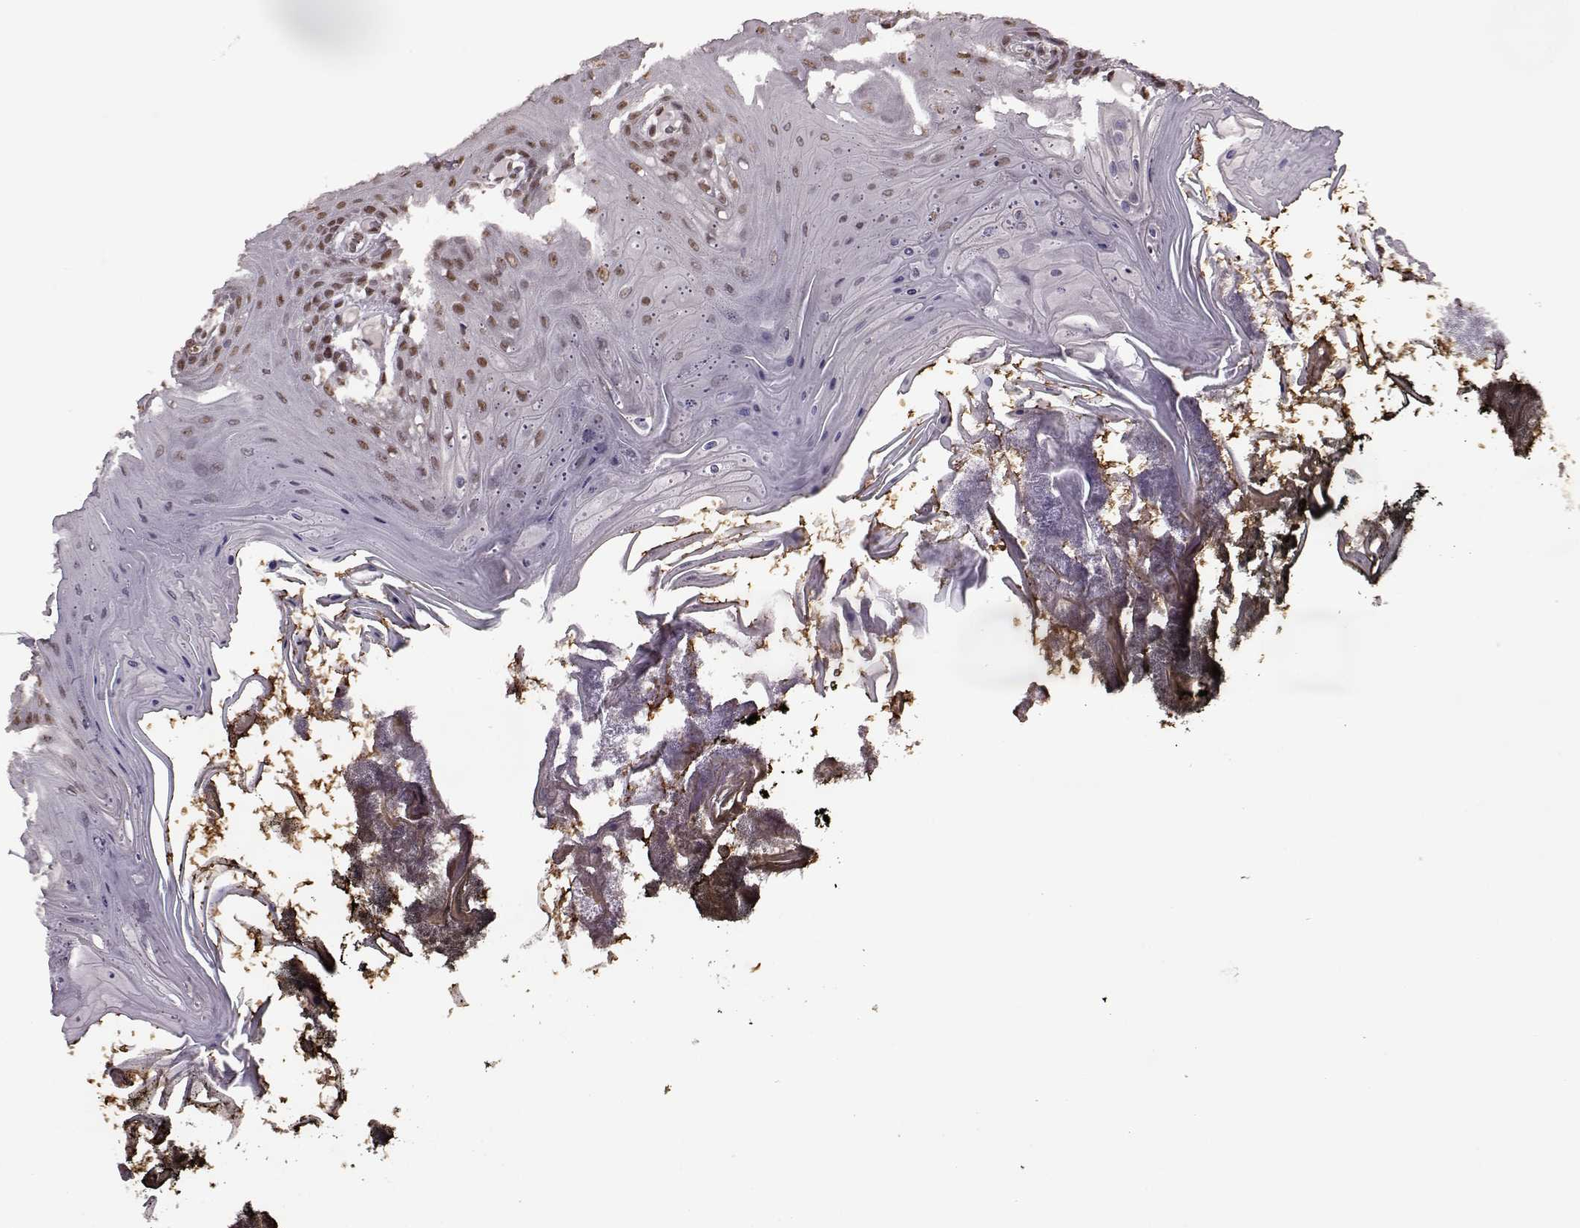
{"staining": {"intensity": "moderate", "quantity": "<25%", "location": "nuclear"}, "tissue": "oral mucosa", "cell_type": "Squamous epithelial cells", "image_type": "normal", "snomed": [{"axis": "morphology", "description": "Normal tissue, NOS"}, {"axis": "topography", "description": "Oral tissue"}], "caption": "Oral mucosa stained for a protein (brown) reveals moderate nuclear positive expression in about <25% of squamous epithelial cells.", "gene": "FTO", "patient": {"sex": "male", "age": 9}}